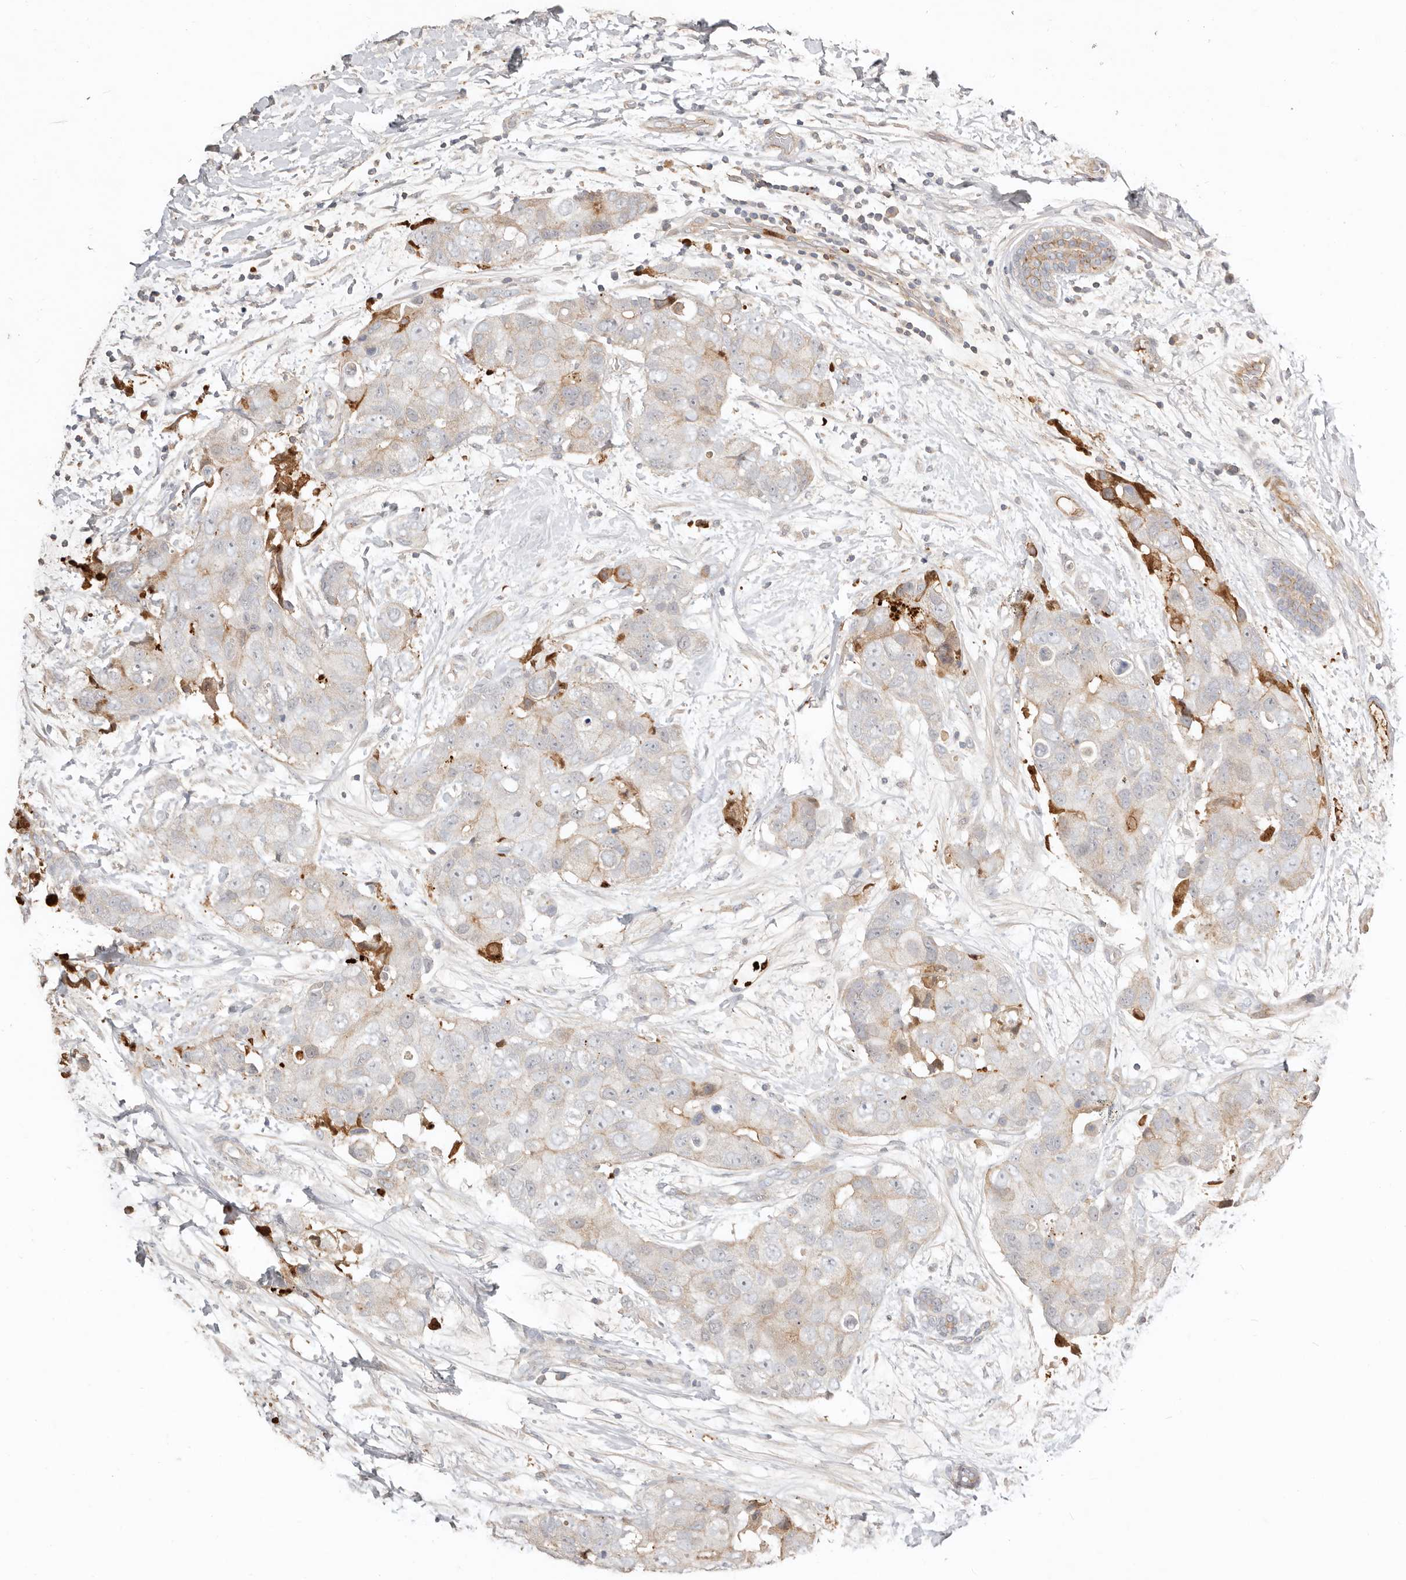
{"staining": {"intensity": "weak", "quantity": "<25%", "location": "cytoplasmic/membranous"}, "tissue": "breast cancer", "cell_type": "Tumor cells", "image_type": "cancer", "snomed": [{"axis": "morphology", "description": "Duct carcinoma"}, {"axis": "topography", "description": "Breast"}], "caption": "Infiltrating ductal carcinoma (breast) stained for a protein using immunohistochemistry (IHC) exhibits no expression tumor cells.", "gene": "MTFR2", "patient": {"sex": "female", "age": 62}}